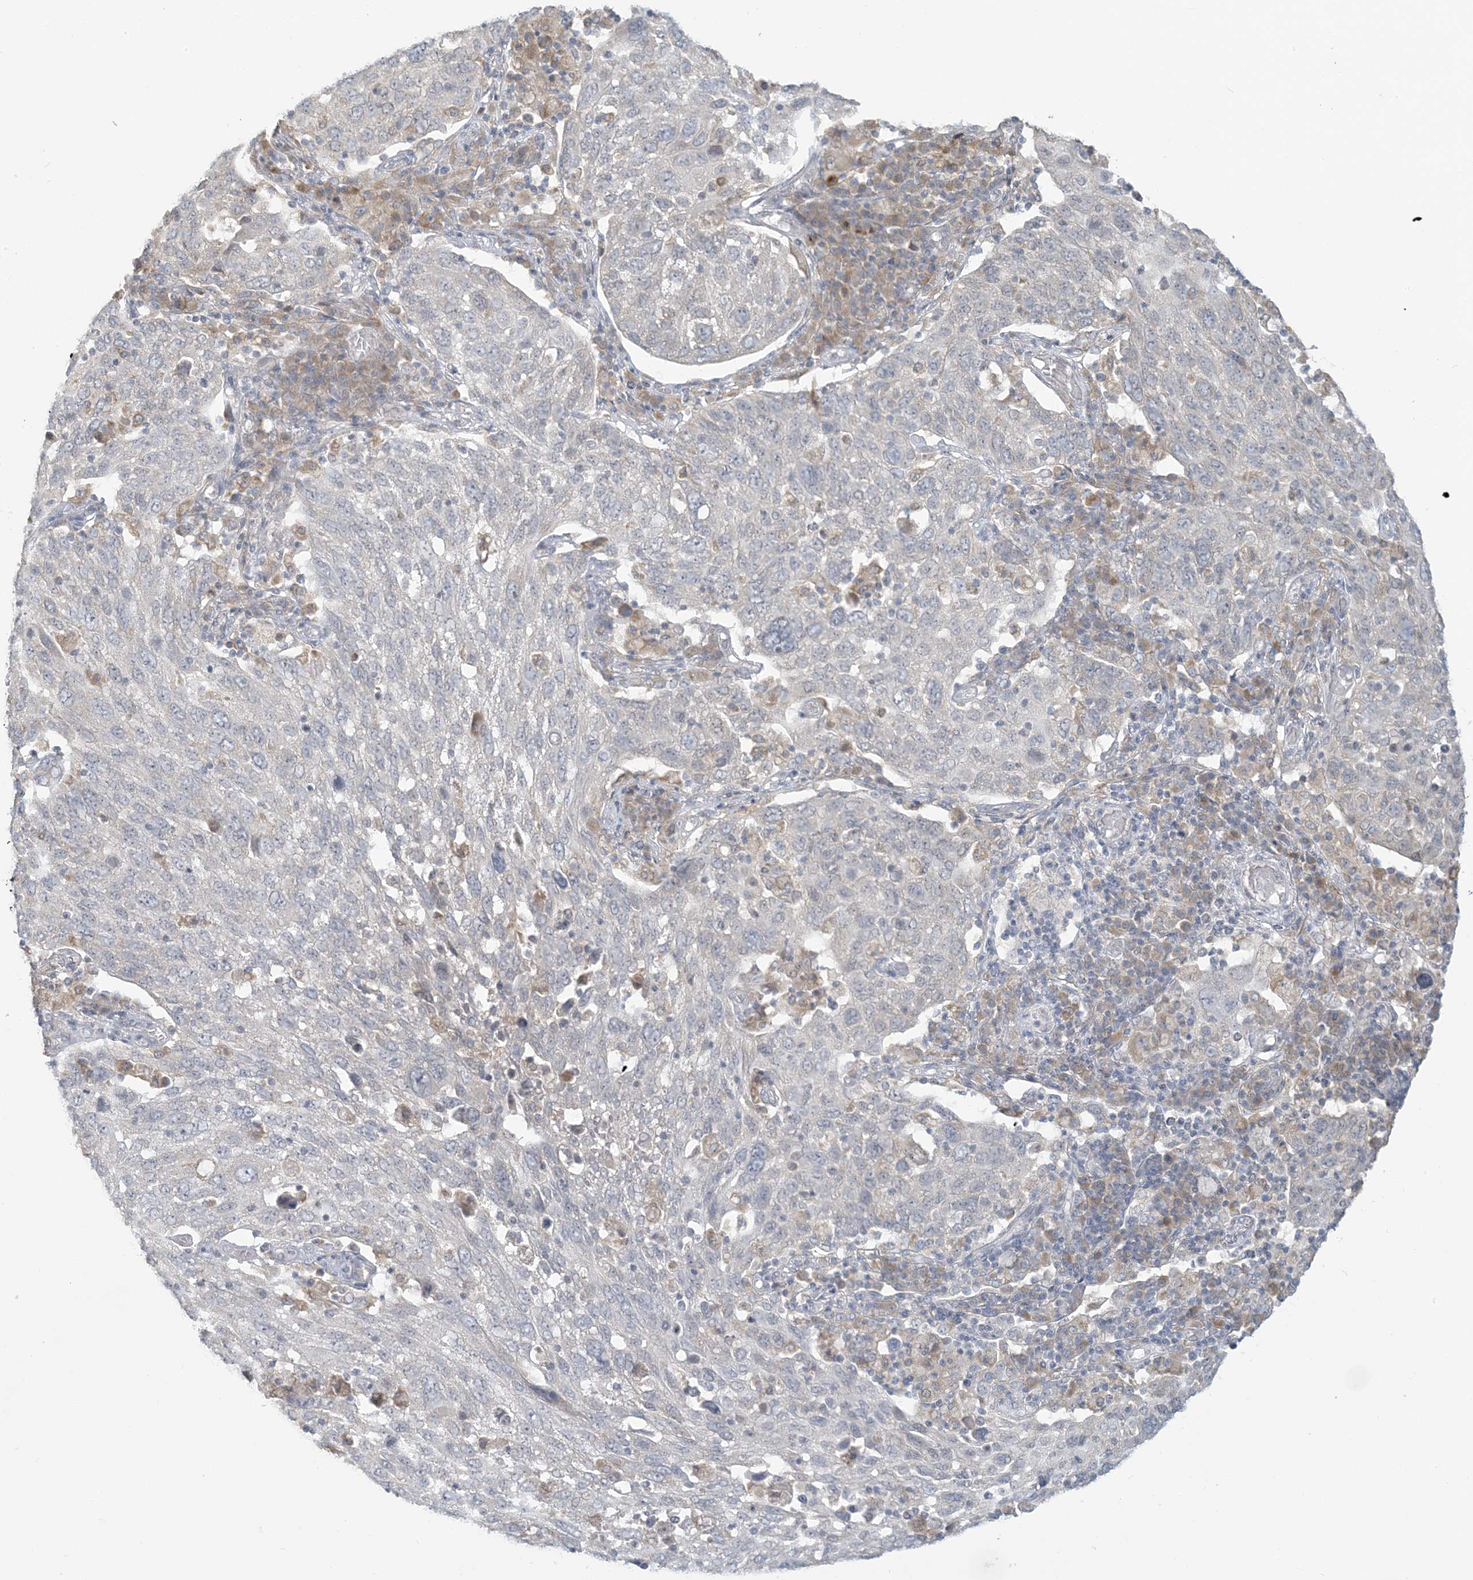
{"staining": {"intensity": "negative", "quantity": "none", "location": "none"}, "tissue": "lung cancer", "cell_type": "Tumor cells", "image_type": "cancer", "snomed": [{"axis": "morphology", "description": "Squamous cell carcinoma, NOS"}, {"axis": "topography", "description": "Lung"}], "caption": "IHC image of lung cancer (squamous cell carcinoma) stained for a protein (brown), which reveals no positivity in tumor cells.", "gene": "EEFSEC", "patient": {"sex": "male", "age": 65}}